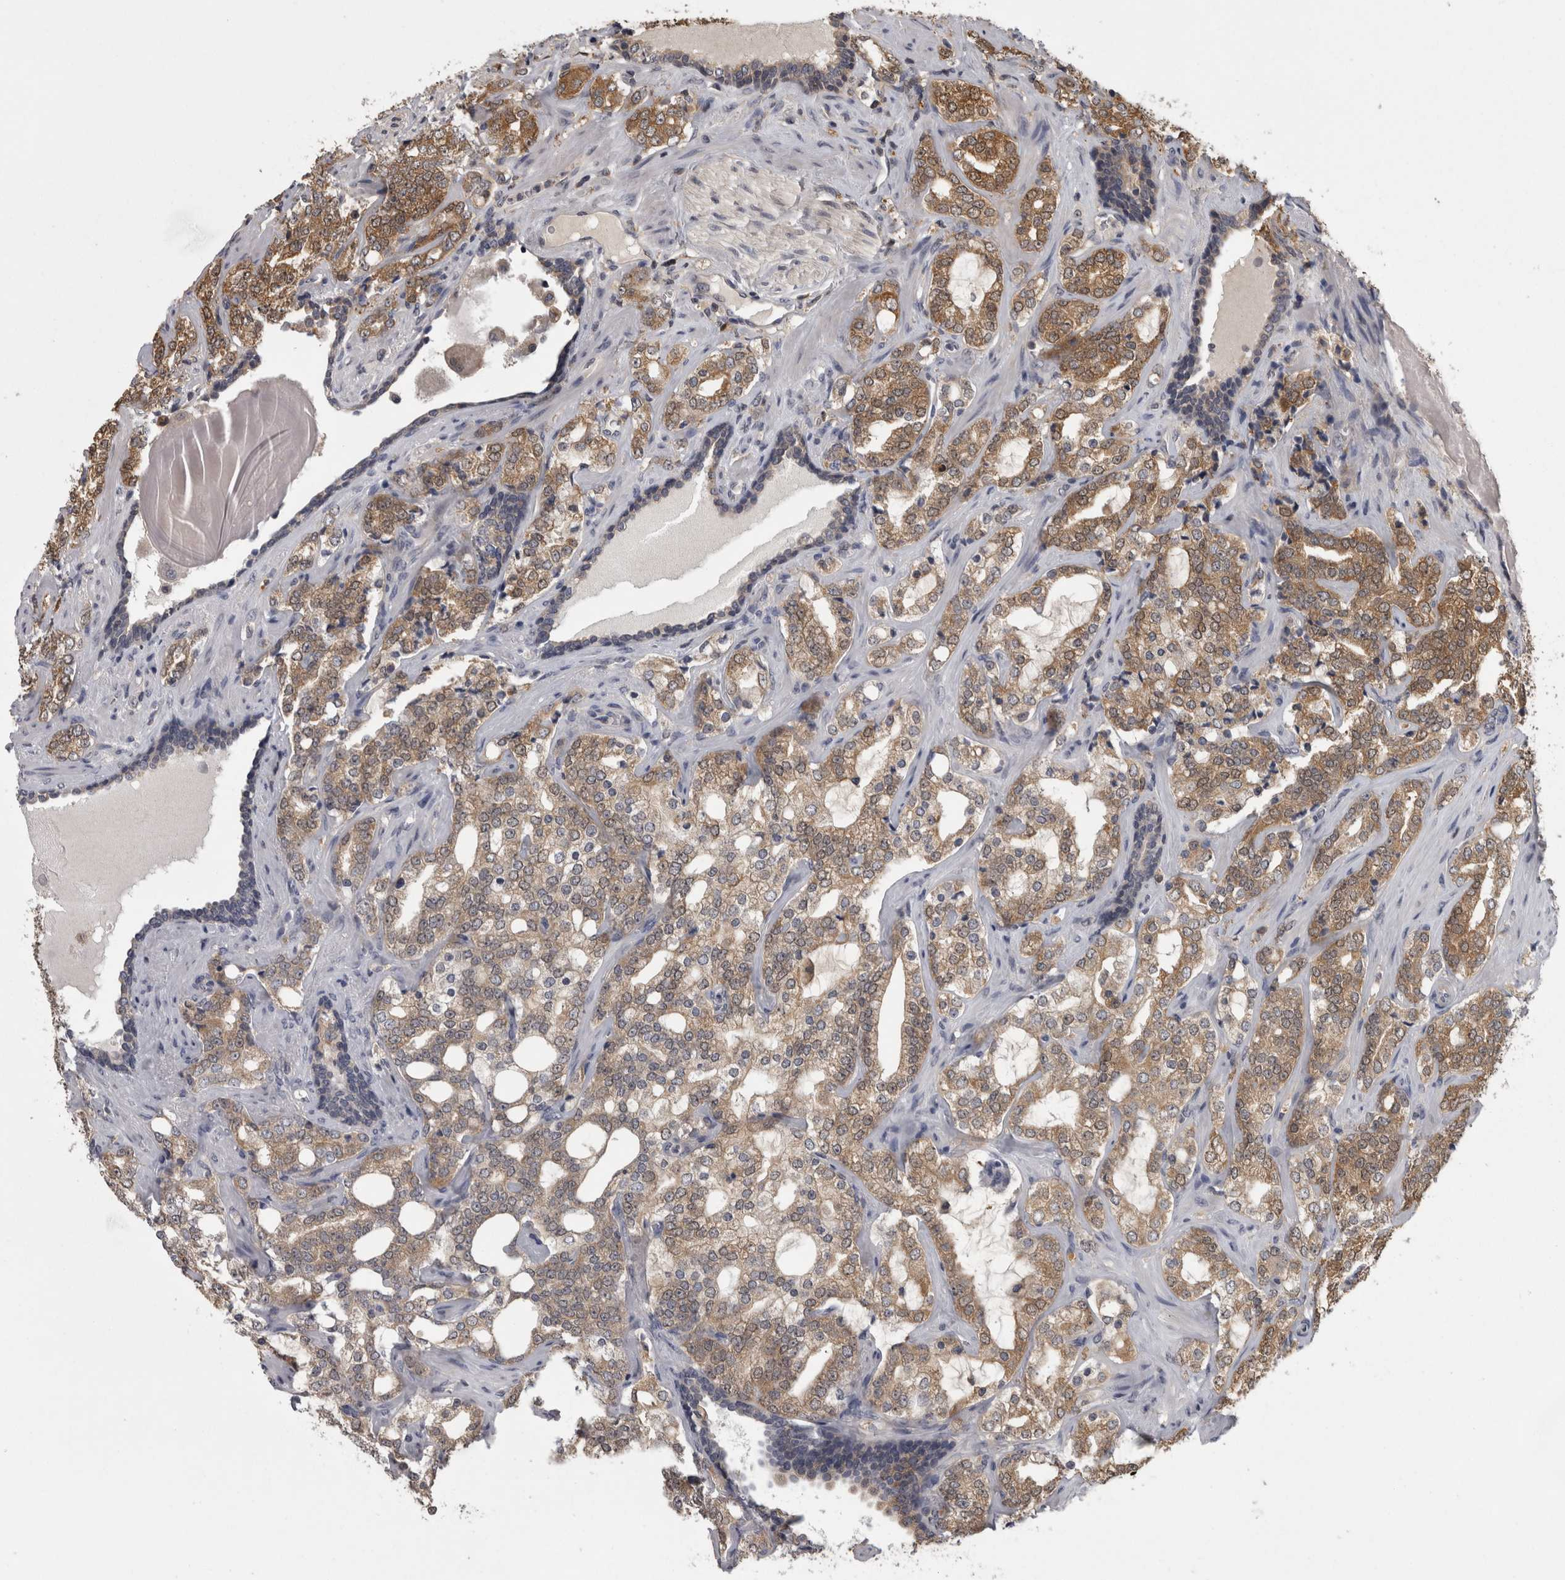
{"staining": {"intensity": "moderate", "quantity": ">75%", "location": "cytoplasmic/membranous"}, "tissue": "prostate cancer", "cell_type": "Tumor cells", "image_type": "cancer", "snomed": [{"axis": "morphology", "description": "Adenocarcinoma, High grade"}, {"axis": "topography", "description": "Prostate"}], "caption": "Immunohistochemical staining of prostate cancer (adenocarcinoma (high-grade)) shows medium levels of moderate cytoplasmic/membranous protein positivity in approximately >75% of tumor cells.", "gene": "APRT", "patient": {"sex": "male", "age": 64}}